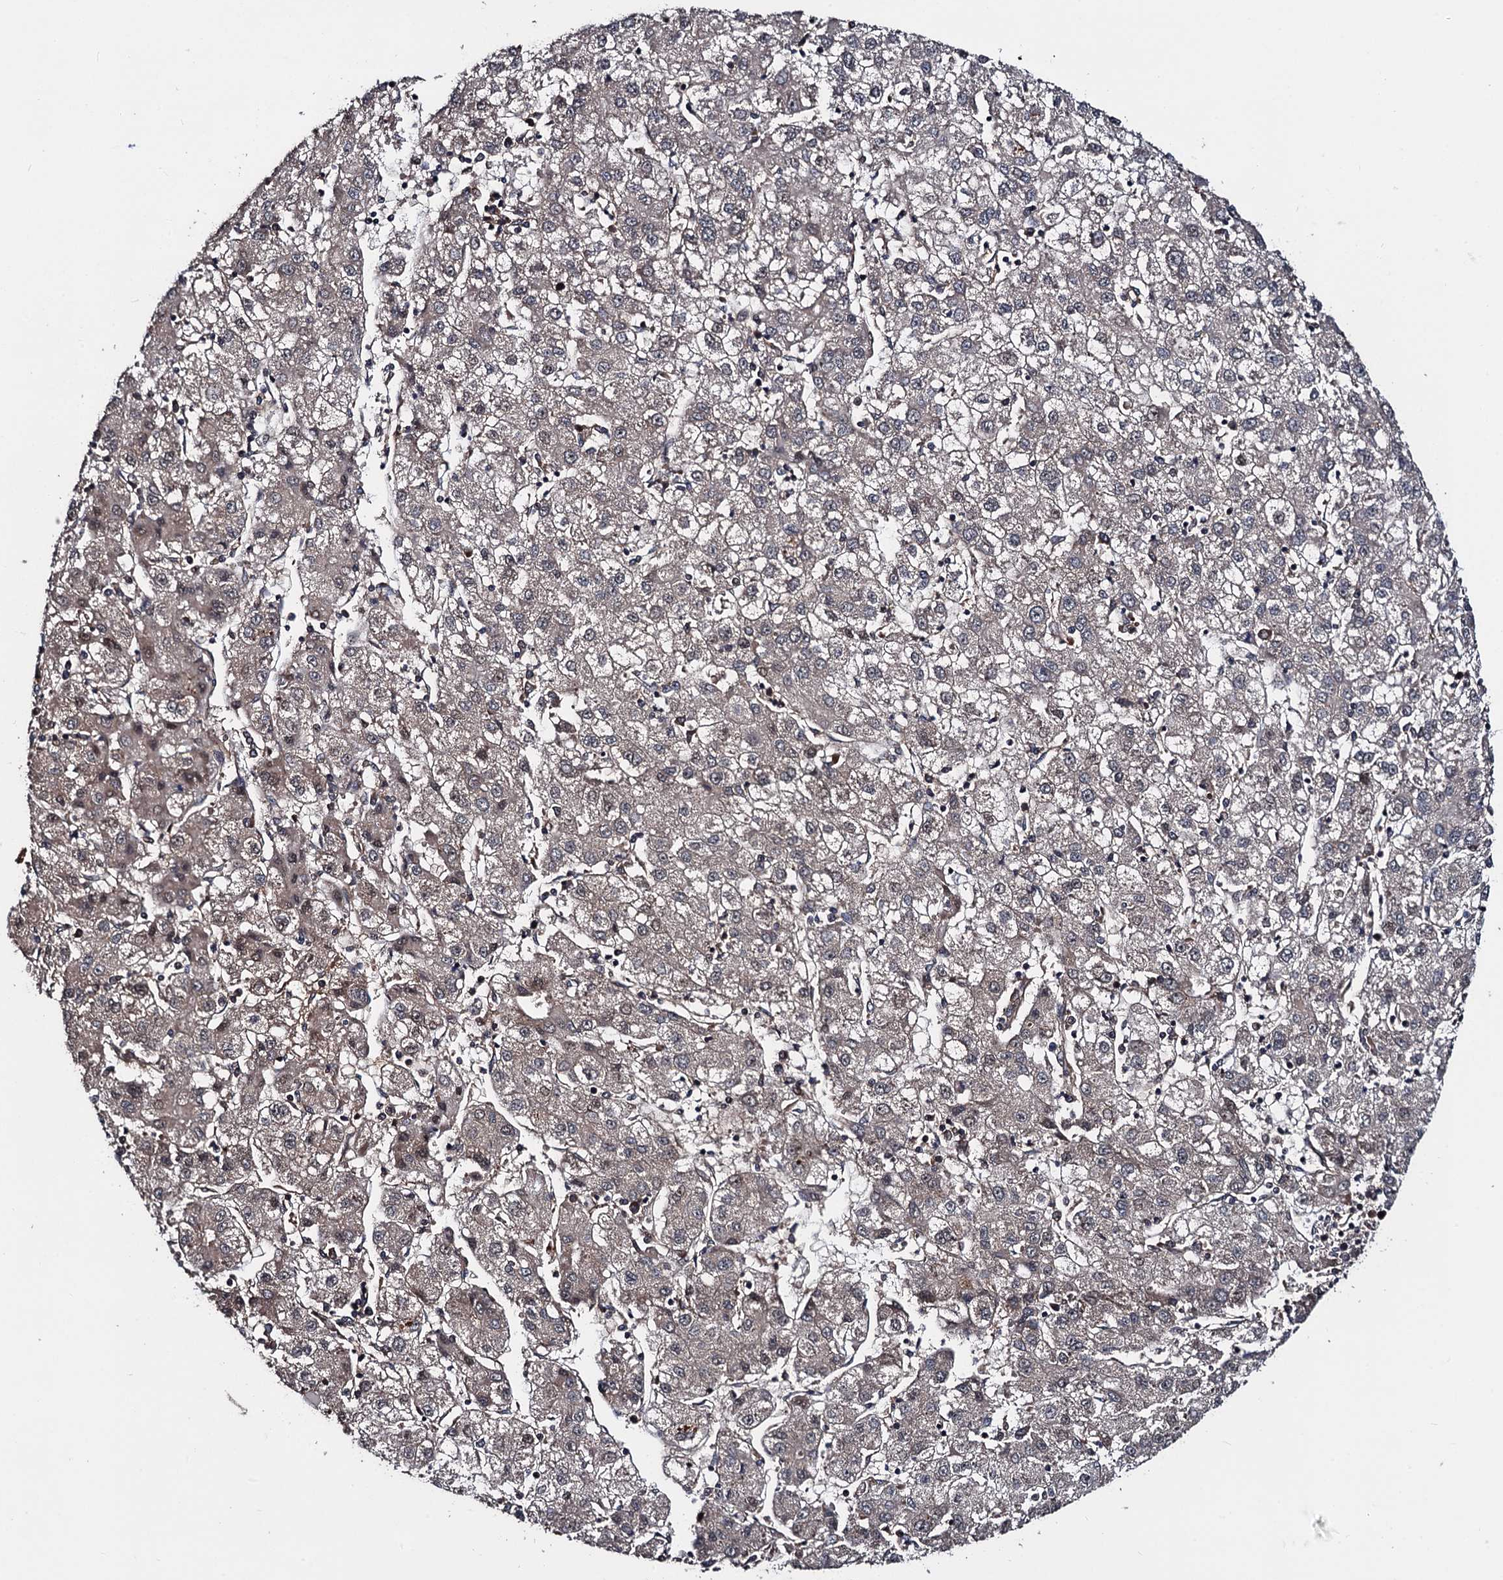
{"staining": {"intensity": "weak", "quantity": "<25%", "location": "nuclear"}, "tissue": "liver cancer", "cell_type": "Tumor cells", "image_type": "cancer", "snomed": [{"axis": "morphology", "description": "Carcinoma, Hepatocellular, NOS"}, {"axis": "topography", "description": "Liver"}], "caption": "Protein analysis of liver cancer demonstrates no significant expression in tumor cells. (Brightfield microscopy of DAB IHC at high magnification).", "gene": "PTCD3", "patient": {"sex": "male", "age": 72}}